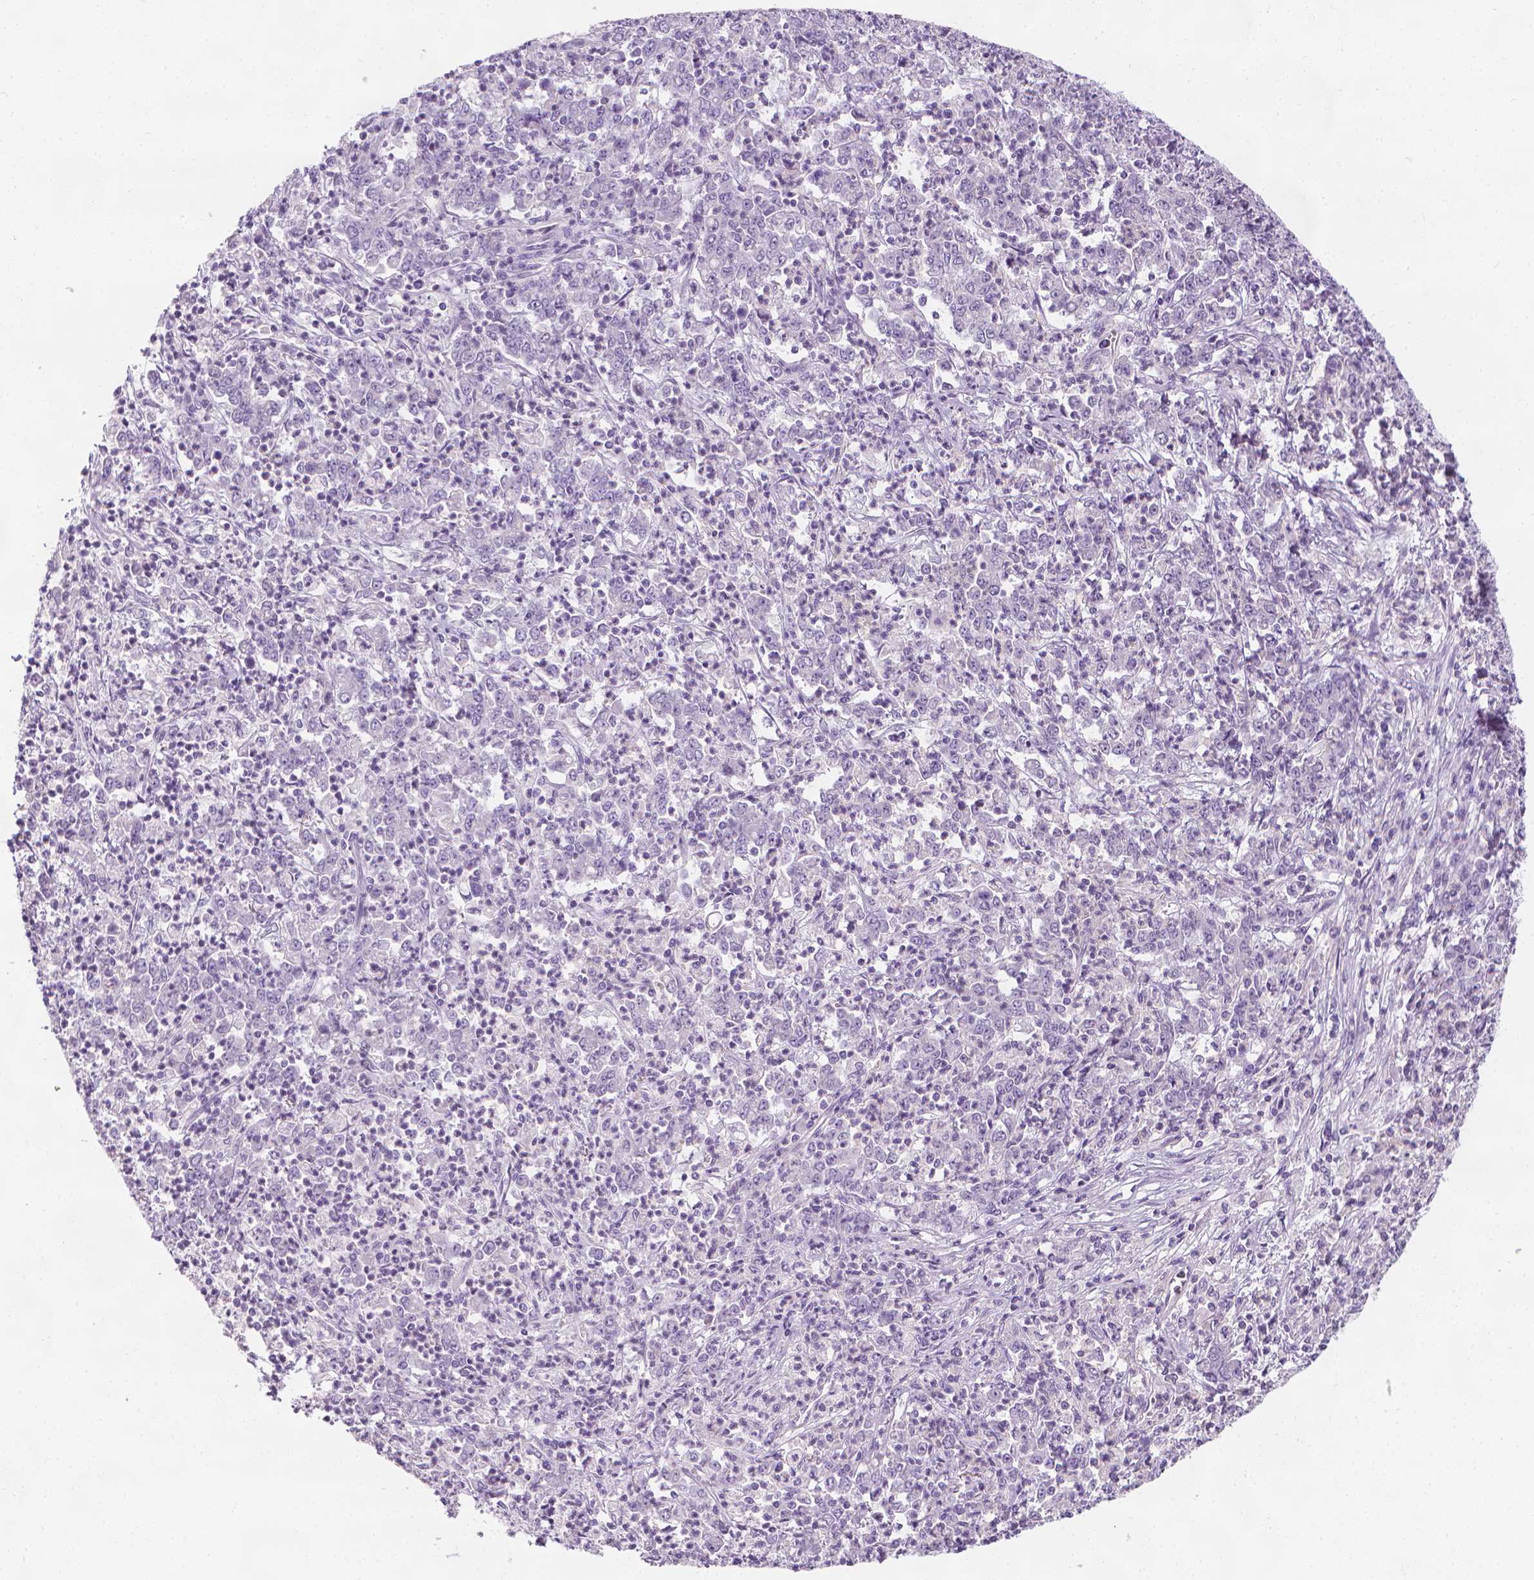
{"staining": {"intensity": "negative", "quantity": "none", "location": "none"}, "tissue": "stomach cancer", "cell_type": "Tumor cells", "image_type": "cancer", "snomed": [{"axis": "morphology", "description": "Adenocarcinoma, NOS"}, {"axis": "topography", "description": "Stomach, lower"}], "caption": "Immunohistochemistry (IHC) of stomach cancer displays no staining in tumor cells.", "gene": "DCAF8L1", "patient": {"sex": "female", "age": 71}}